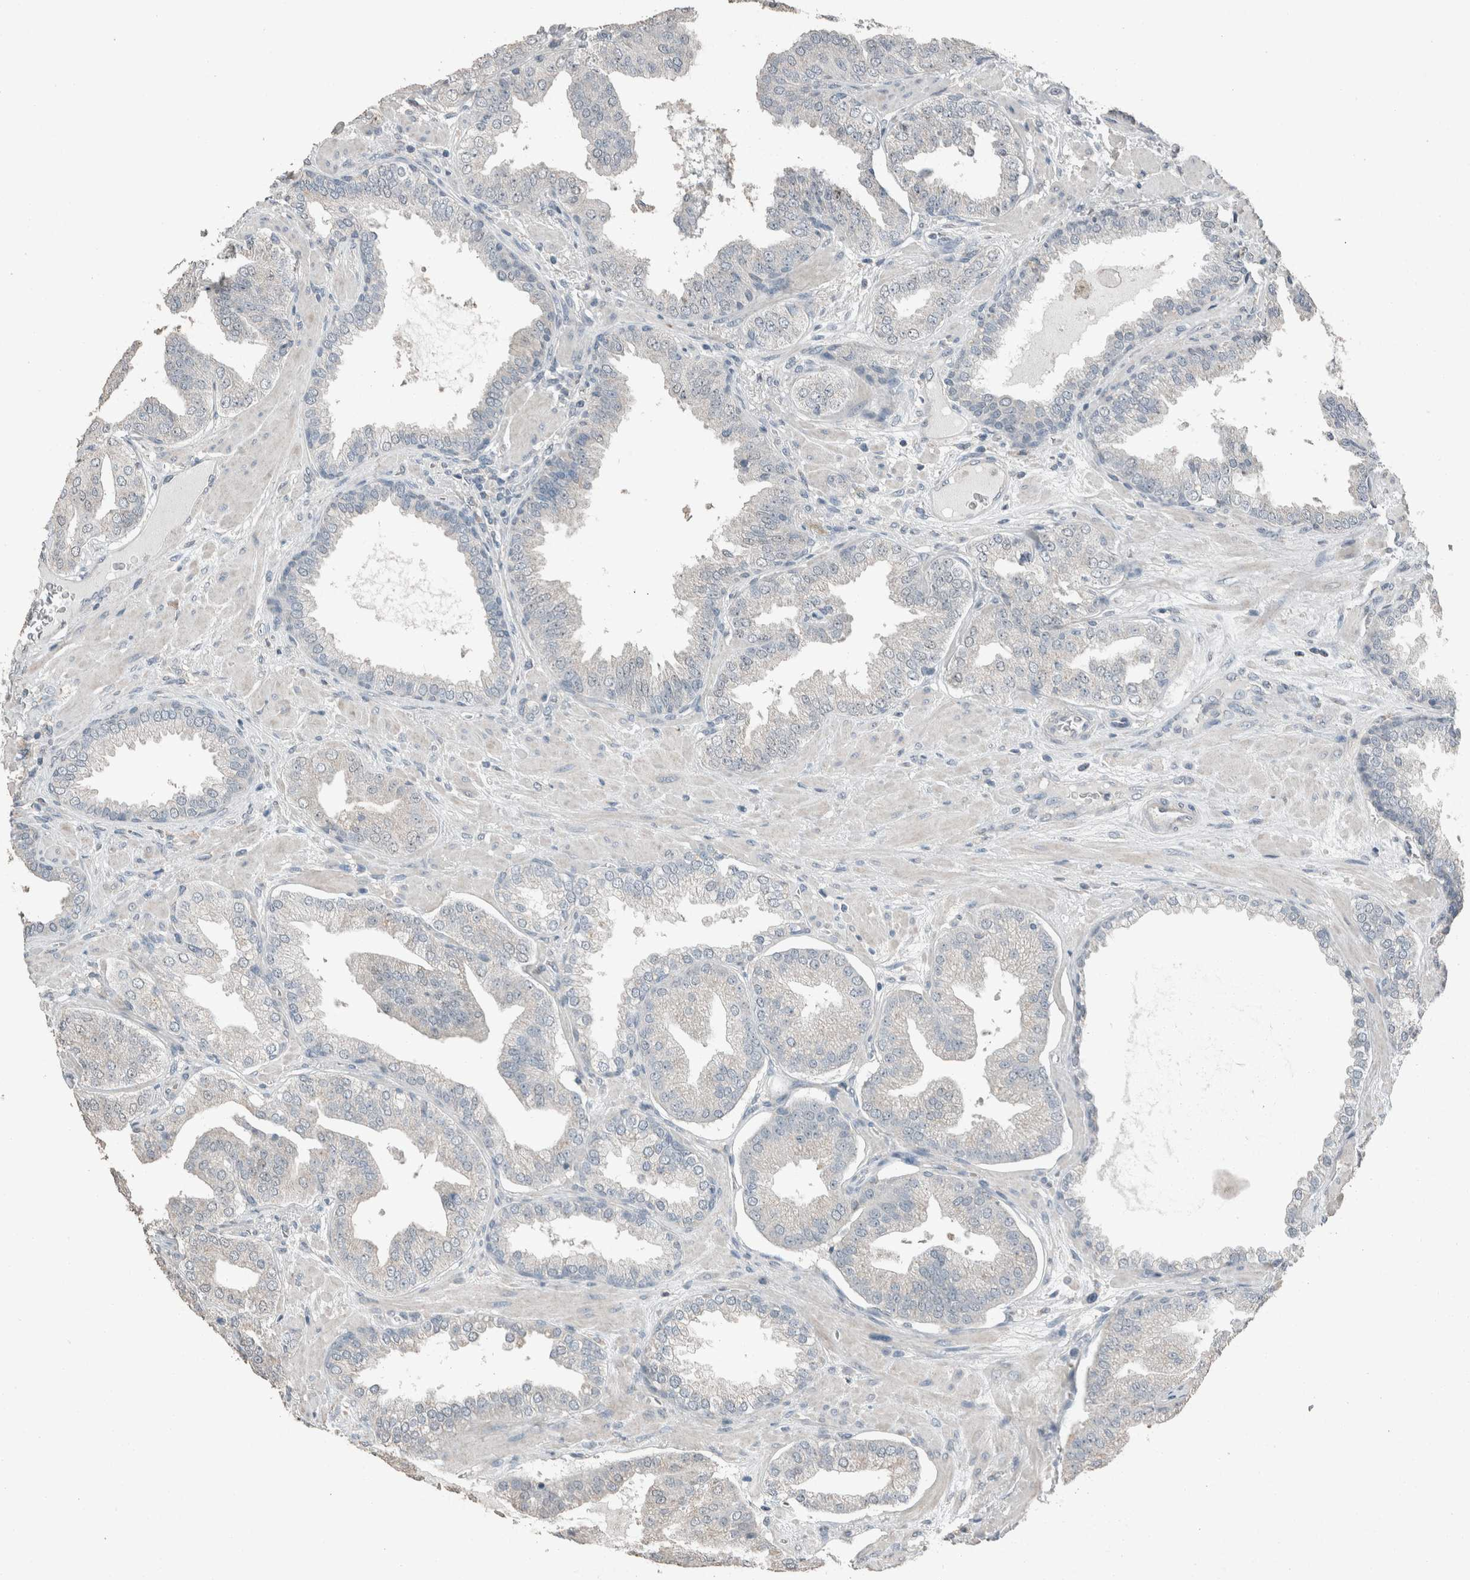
{"staining": {"intensity": "weak", "quantity": "<25%", "location": "cytoplasmic/membranous"}, "tissue": "prostate cancer", "cell_type": "Tumor cells", "image_type": "cancer", "snomed": [{"axis": "morphology", "description": "Adenocarcinoma, Low grade"}, {"axis": "topography", "description": "Prostate"}], "caption": "Immunohistochemistry (IHC) micrograph of neoplastic tissue: human prostate cancer stained with DAB displays no significant protein staining in tumor cells. Nuclei are stained in blue.", "gene": "ACVR2B", "patient": {"sex": "male", "age": 62}}